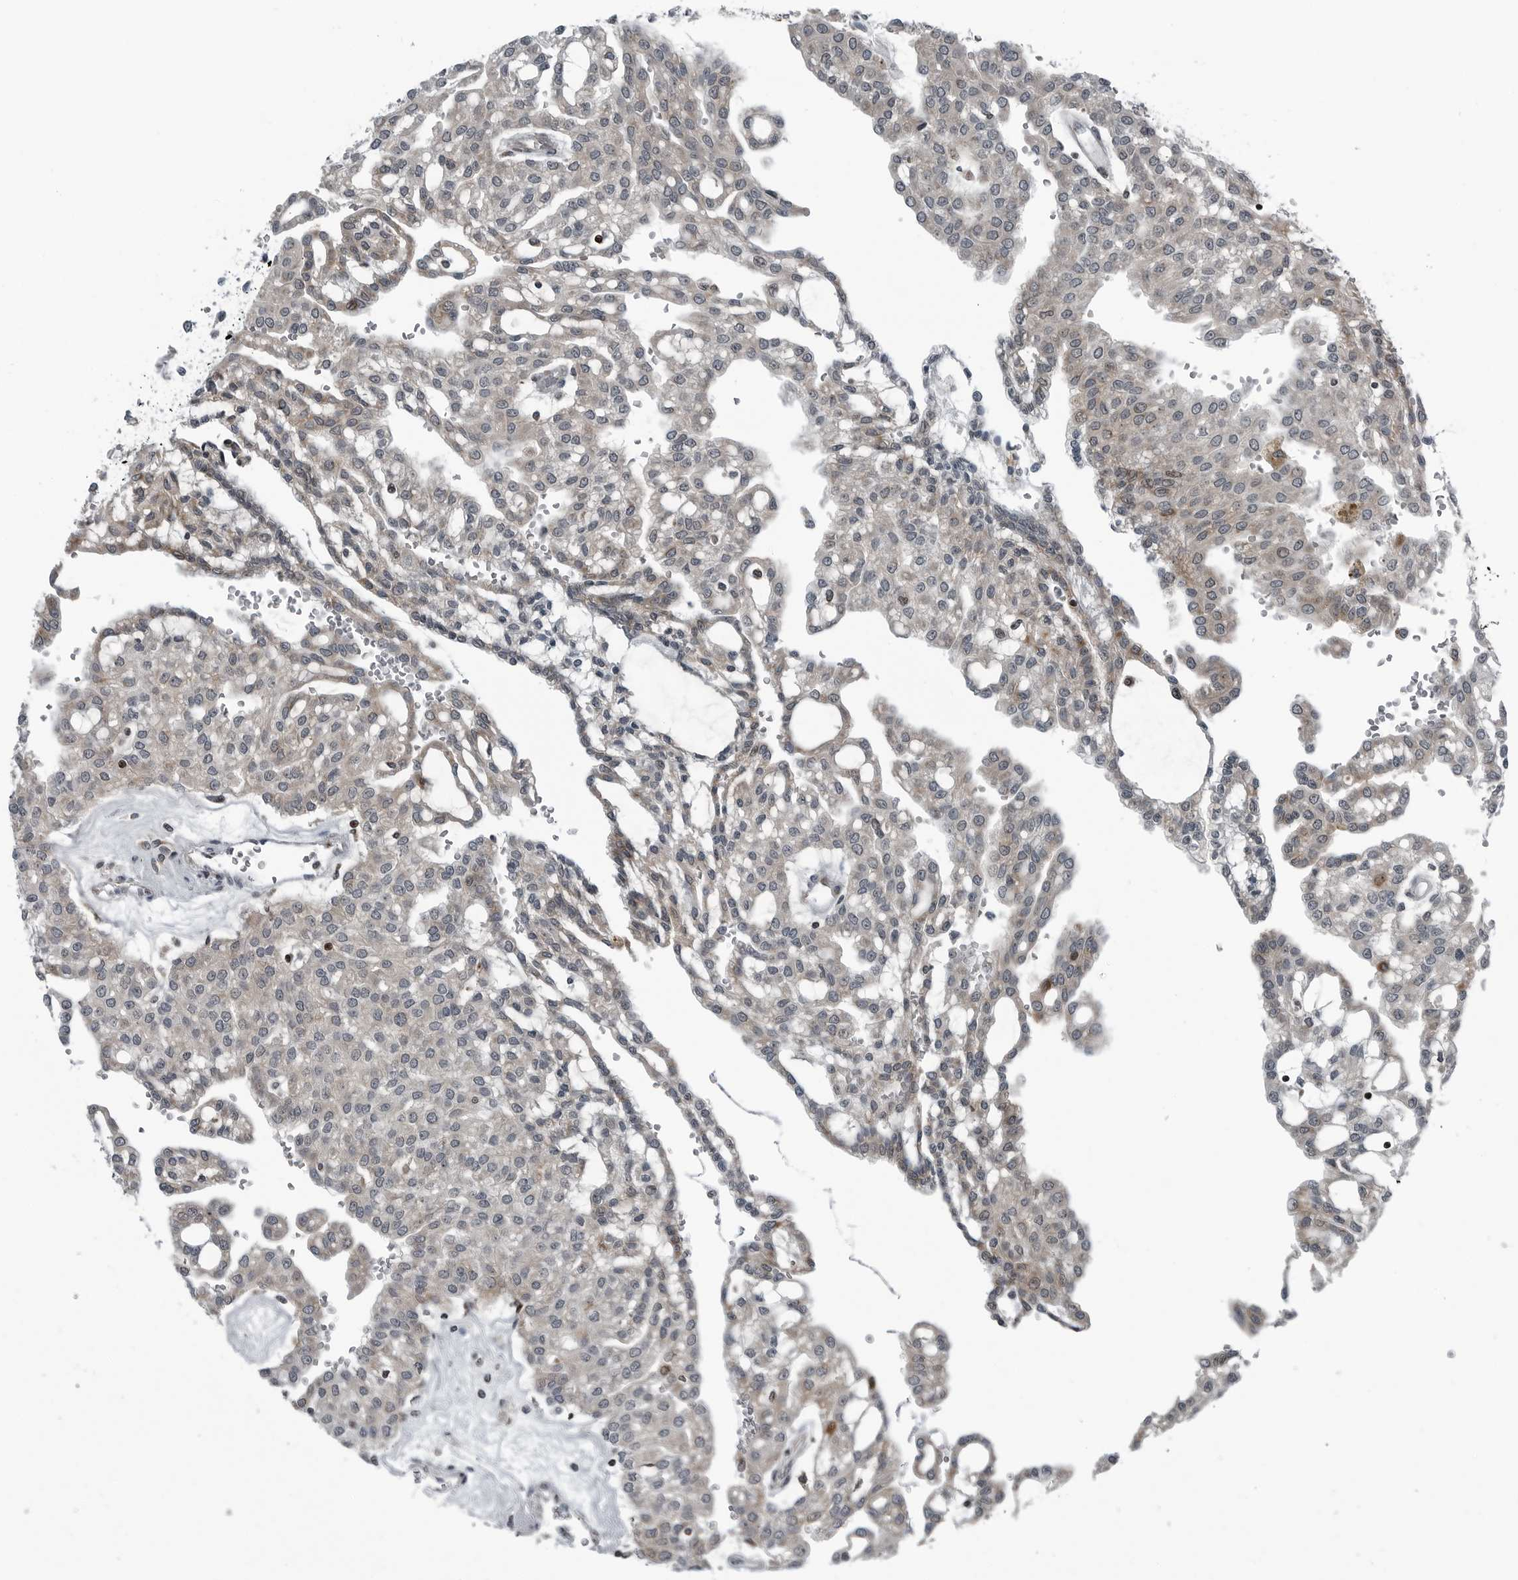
{"staining": {"intensity": "negative", "quantity": "none", "location": "none"}, "tissue": "renal cancer", "cell_type": "Tumor cells", "image_type": "cancer", "snomed": [{"axis": "morphology", "description": "Adenocarcinoma, NOS"}, {"axis": "topography", "description": "Kidney"}], "caption": "IHC photomicrograph of neoplastic tissue: renal cancer (adenocarcinoma) stained with DAB shows no significant protein positivity in tumor cells.", "gene": "GAK", "patient": {"sex": "male", "age": 63}}